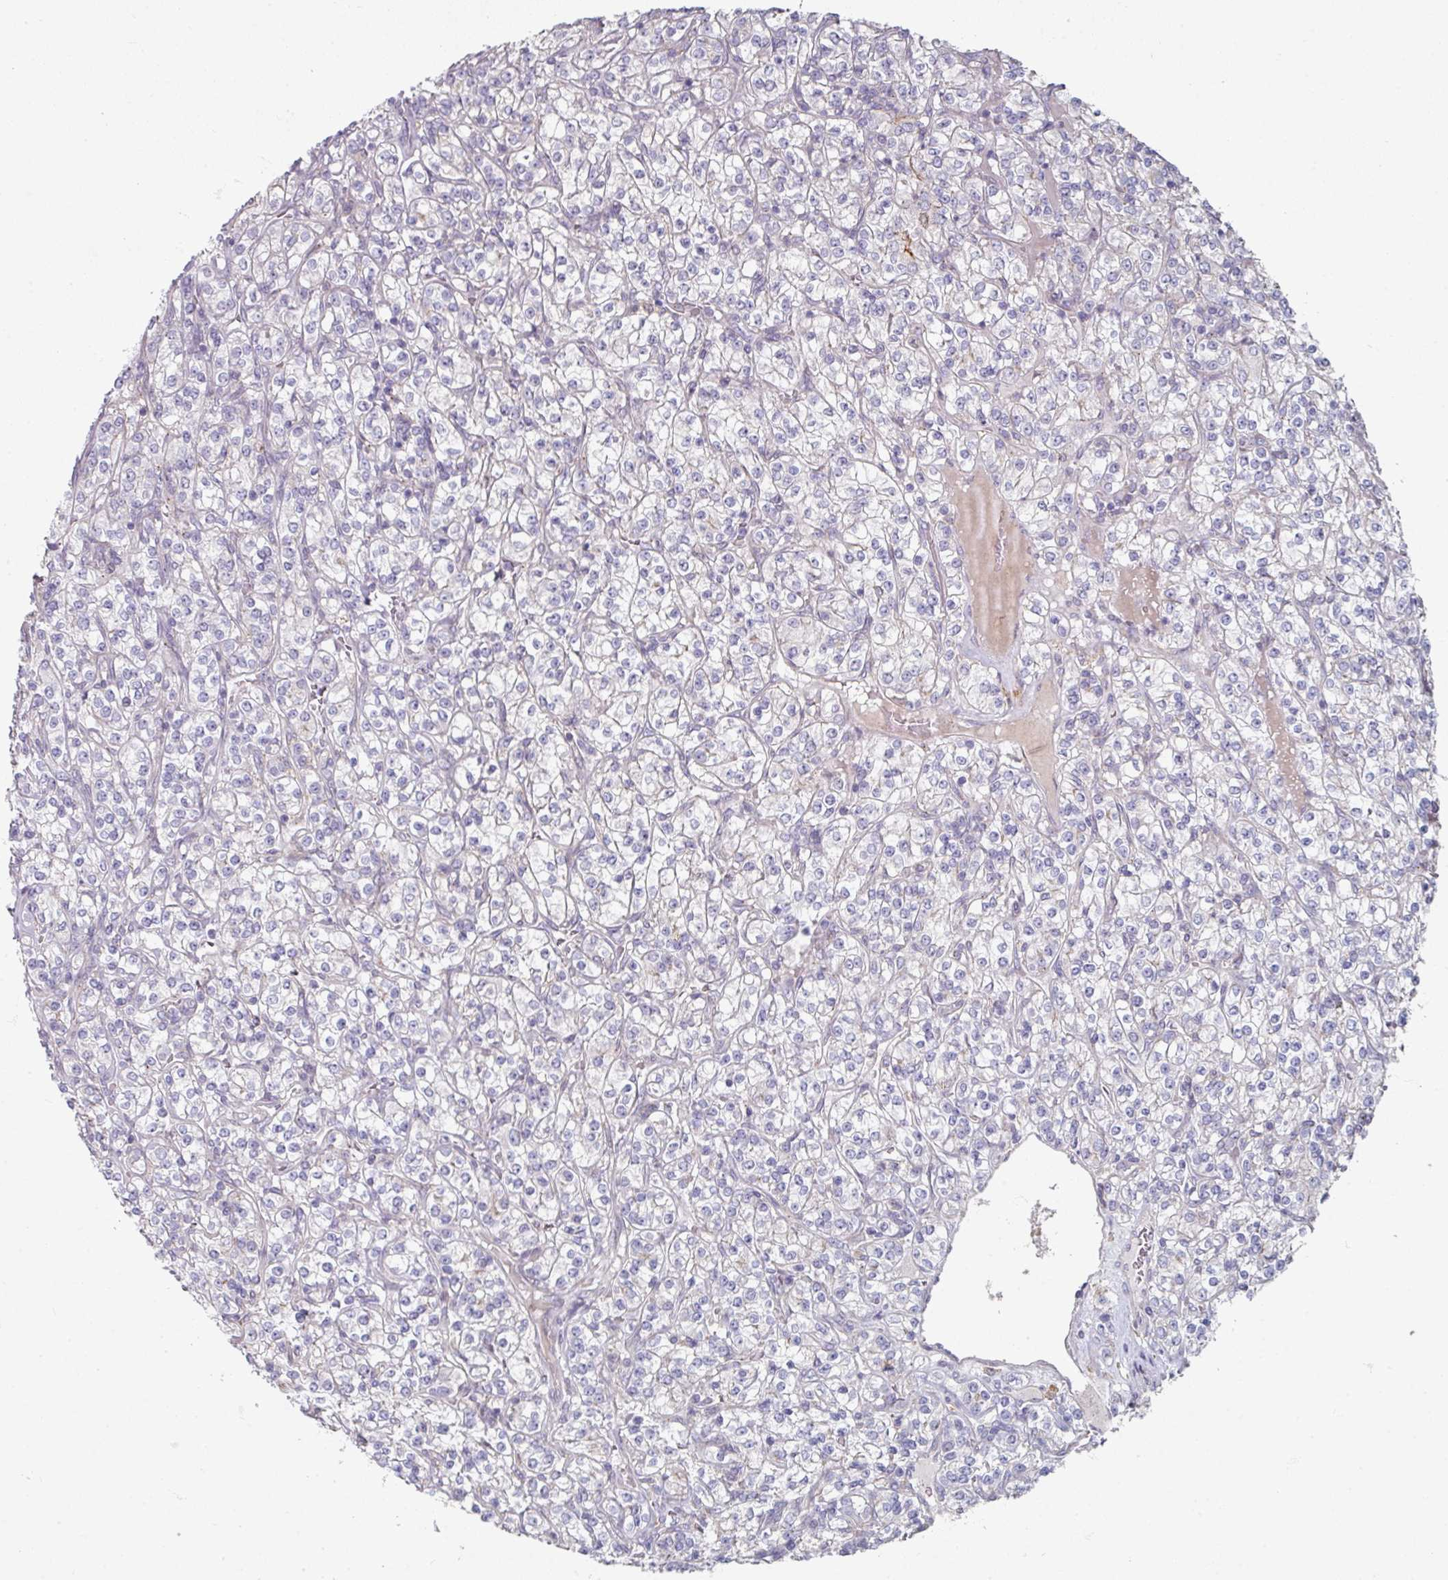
{"staining": {"intensity": "negative", "quantity": "none", "location": "none"}, "tissue": "renal cancer", "cell_type": "Tumor cells", "image_type": "cancer", "snomed": [{"axis": "morphology", "description": "Adenocarcinoma, NOS"}, {"axis": "topography", "description": "Kidney"}], "caption": "Immunohistochemical staining of renal cancer displays no significant staining in tumor cells.", "gene": "WSB2", "patient": {"sex": "male", "age": 77}}